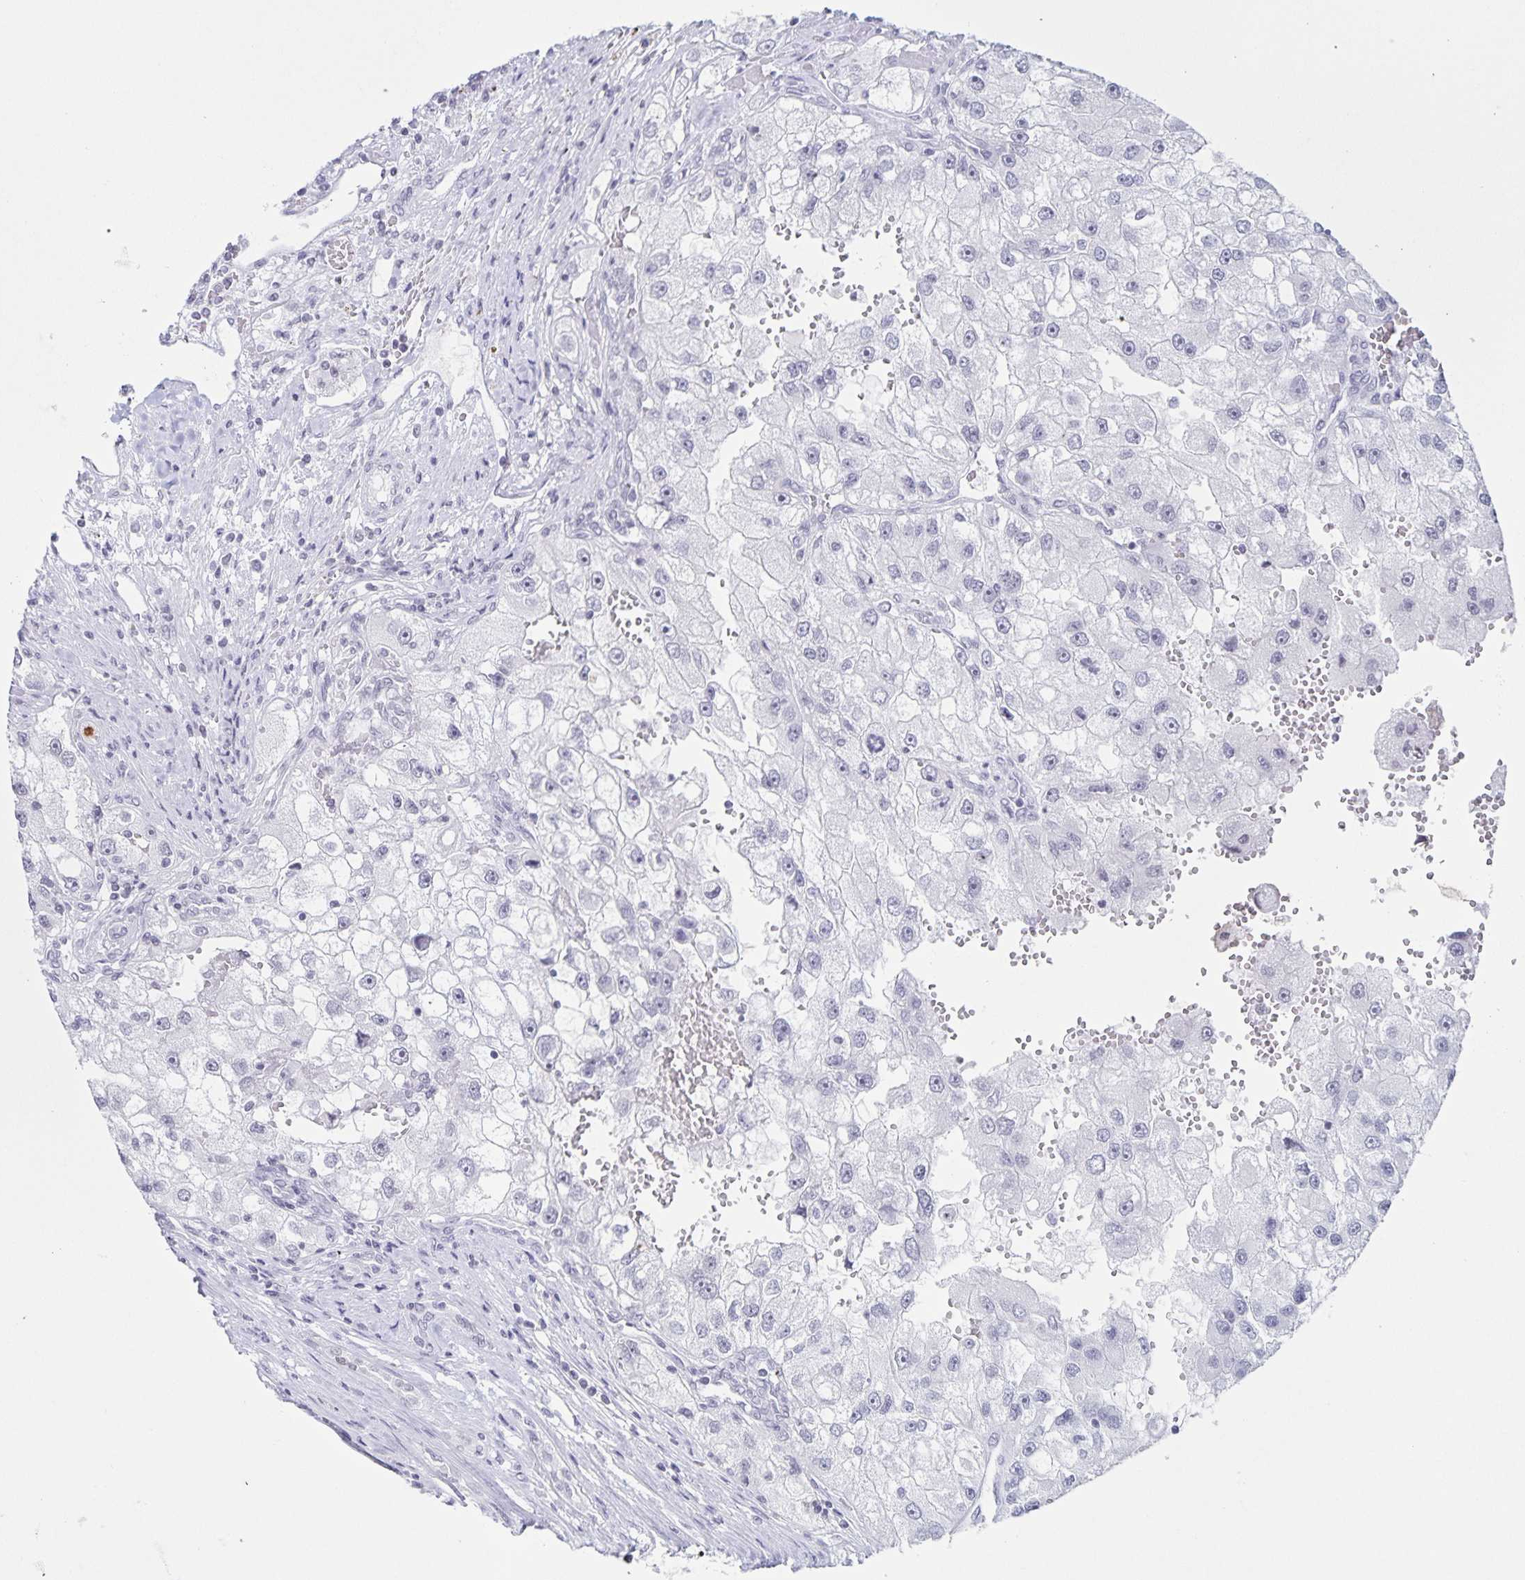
{"staining": {"intensity": "negative", "quantity": "none", "location": "none"}, "tissue": "renal cancer", "cell_type": "Tumor cells", "image_type": "cancer", "snomed": [{"axis": "morphology", "description": "Adenocarcinoma, NOS"}, {"axis": "topography", "description": "Kidney"}], "caption": "A high-resolution photomicrograph shows immunohistochemistry staining of renal adenocarcinoma, which displays no significant positivity in tumor cells.", "gene": "LCE6A", "patient": {"sex": "male", "age": 63}}